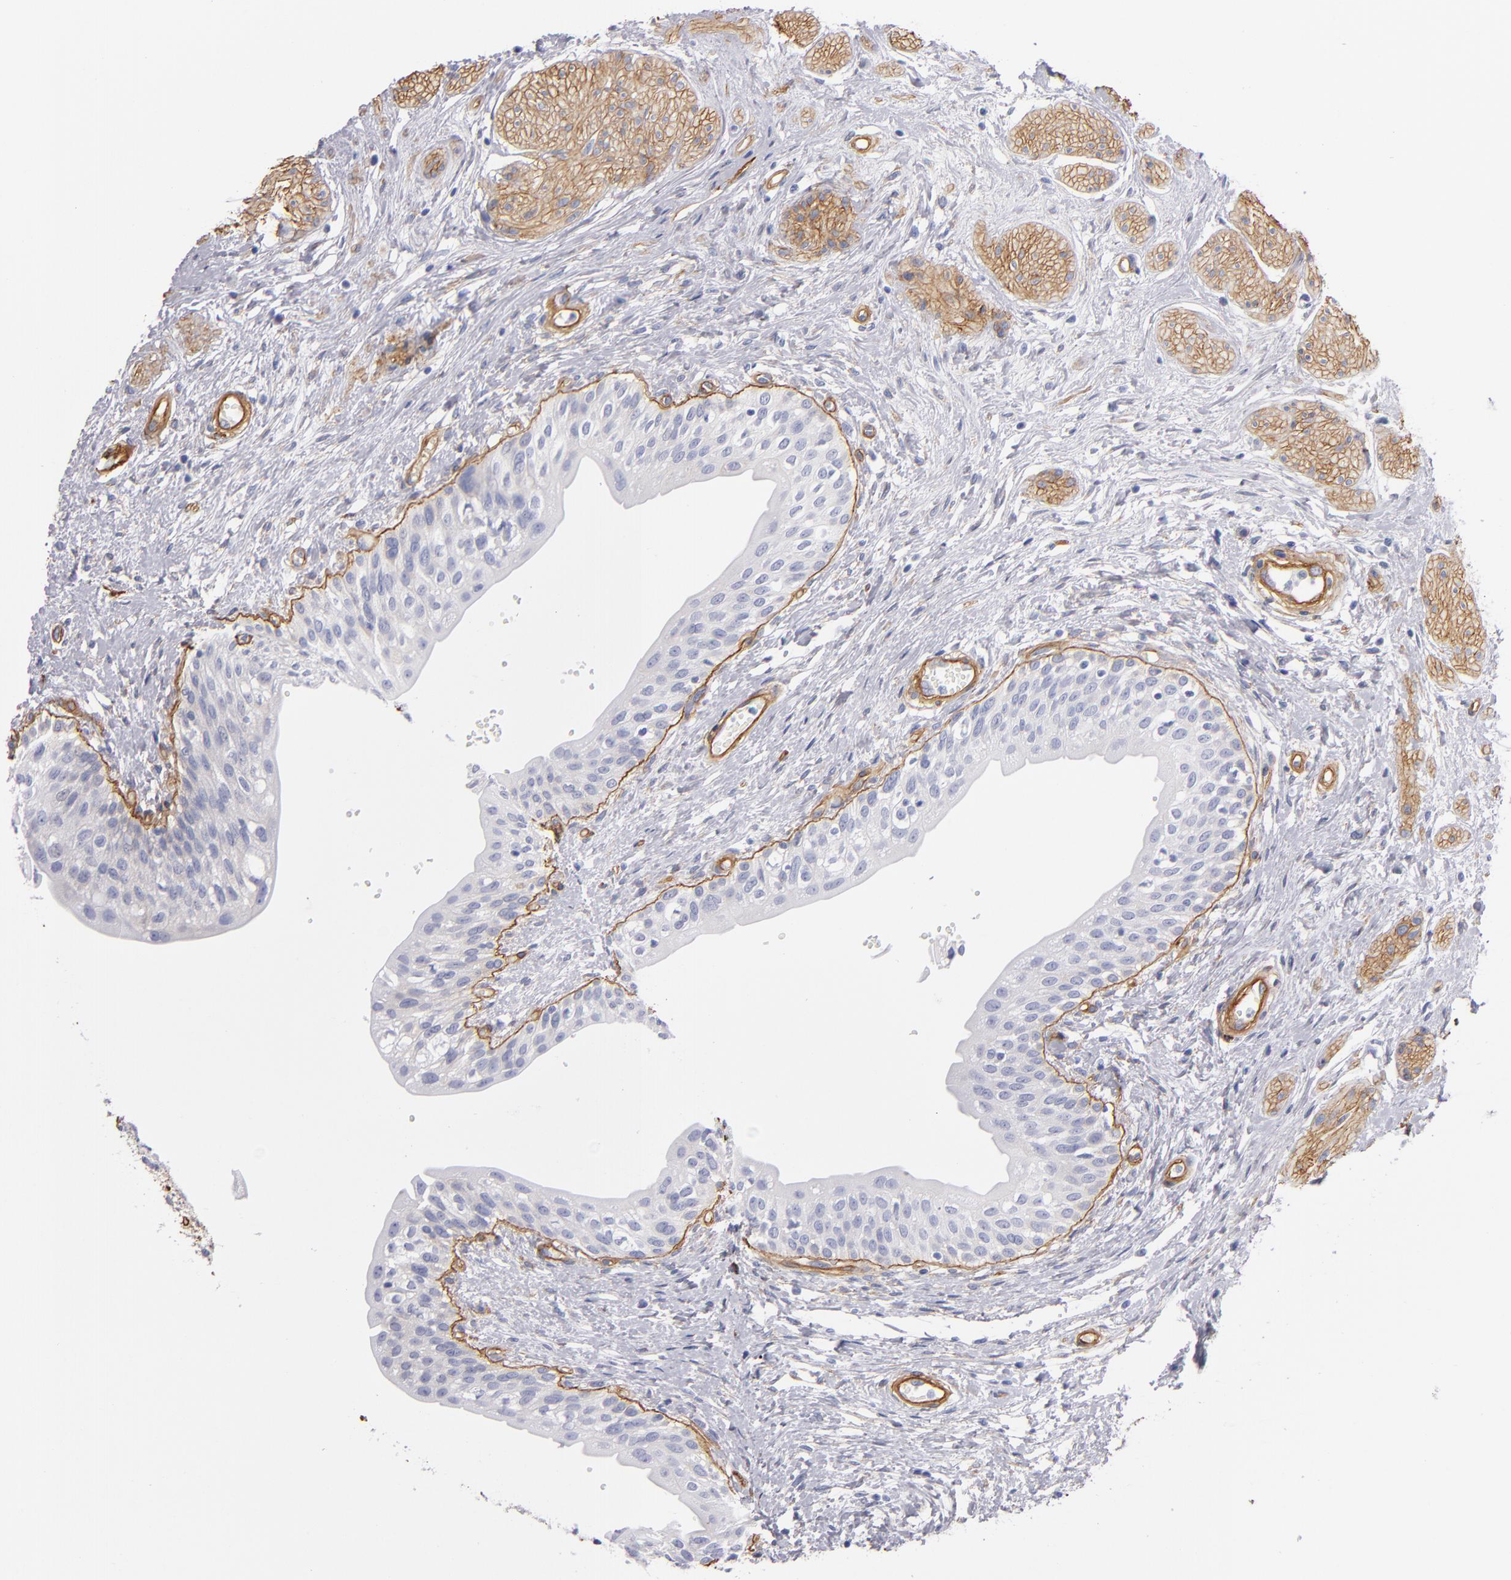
{"staining": {"intensity": "strong", "quantity": "<25%", "location": "cytoplasmic/membranous"}, "tissue": "urinary bladder", "cell_type": "Urothelial cells", "image_type": "normal", "snomed": [{"axis": "morphology", "description": "Normal tissue, NOS"}, {"axis": "topography", "description": "Urinary bladder"}], "caption": "IHC photomicrograph of unremarkable urinary bladder stained for a protein (brown), which displays medium levels of strong cytoplasmic/membranous staining in approximately <25% of urothelial cells.", "gene": "LAMC1", "patient": {"sex": "female", "age": 55}}